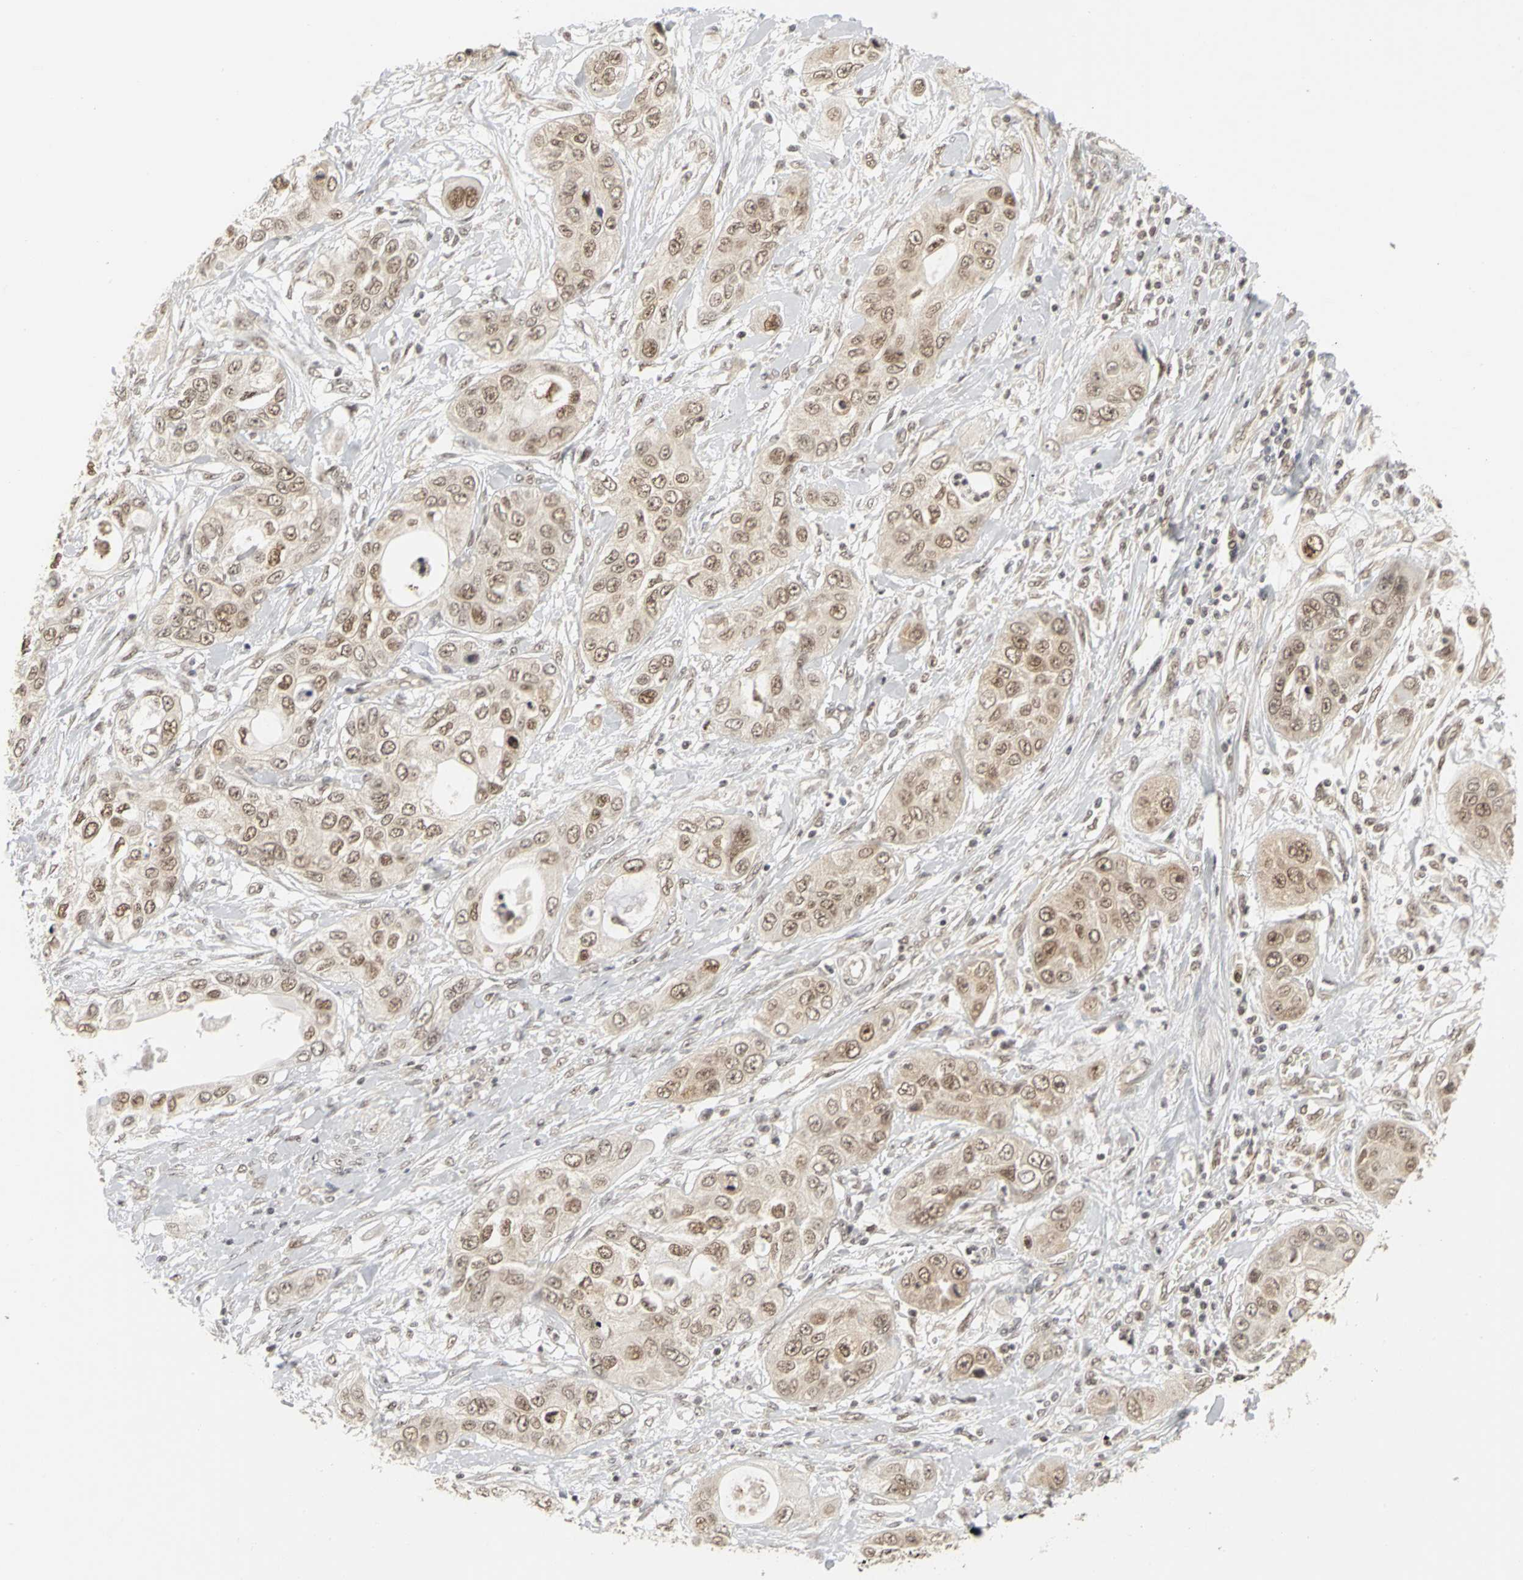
{"staining": {"intensity": "moderate", "quantity": ">75%", "location": "cytoplasmic/membranous,nuclear"}, "tissue": "pancreatic cancer", "cell_type": "Tumor cells", "image_type": "cancer", "snomed": [{"axis": "morphology", "description": "Adenocarcinoma, NOS"}, {"axis": "topography", "description": "Pancreas"}], "caption": "Pancreatic adenocarcinoma stained with DAB (3,3'-diaminobenzidine) immunohistochemistry shows medium levels of moderate cytoplasmic/membranous and nuclear expression in about >75% of tumor cells. (IHC, brightfield microscopy, high magnification).", "gene": "CSNK2B", "patient": {"sex": "female", "age": 70}}